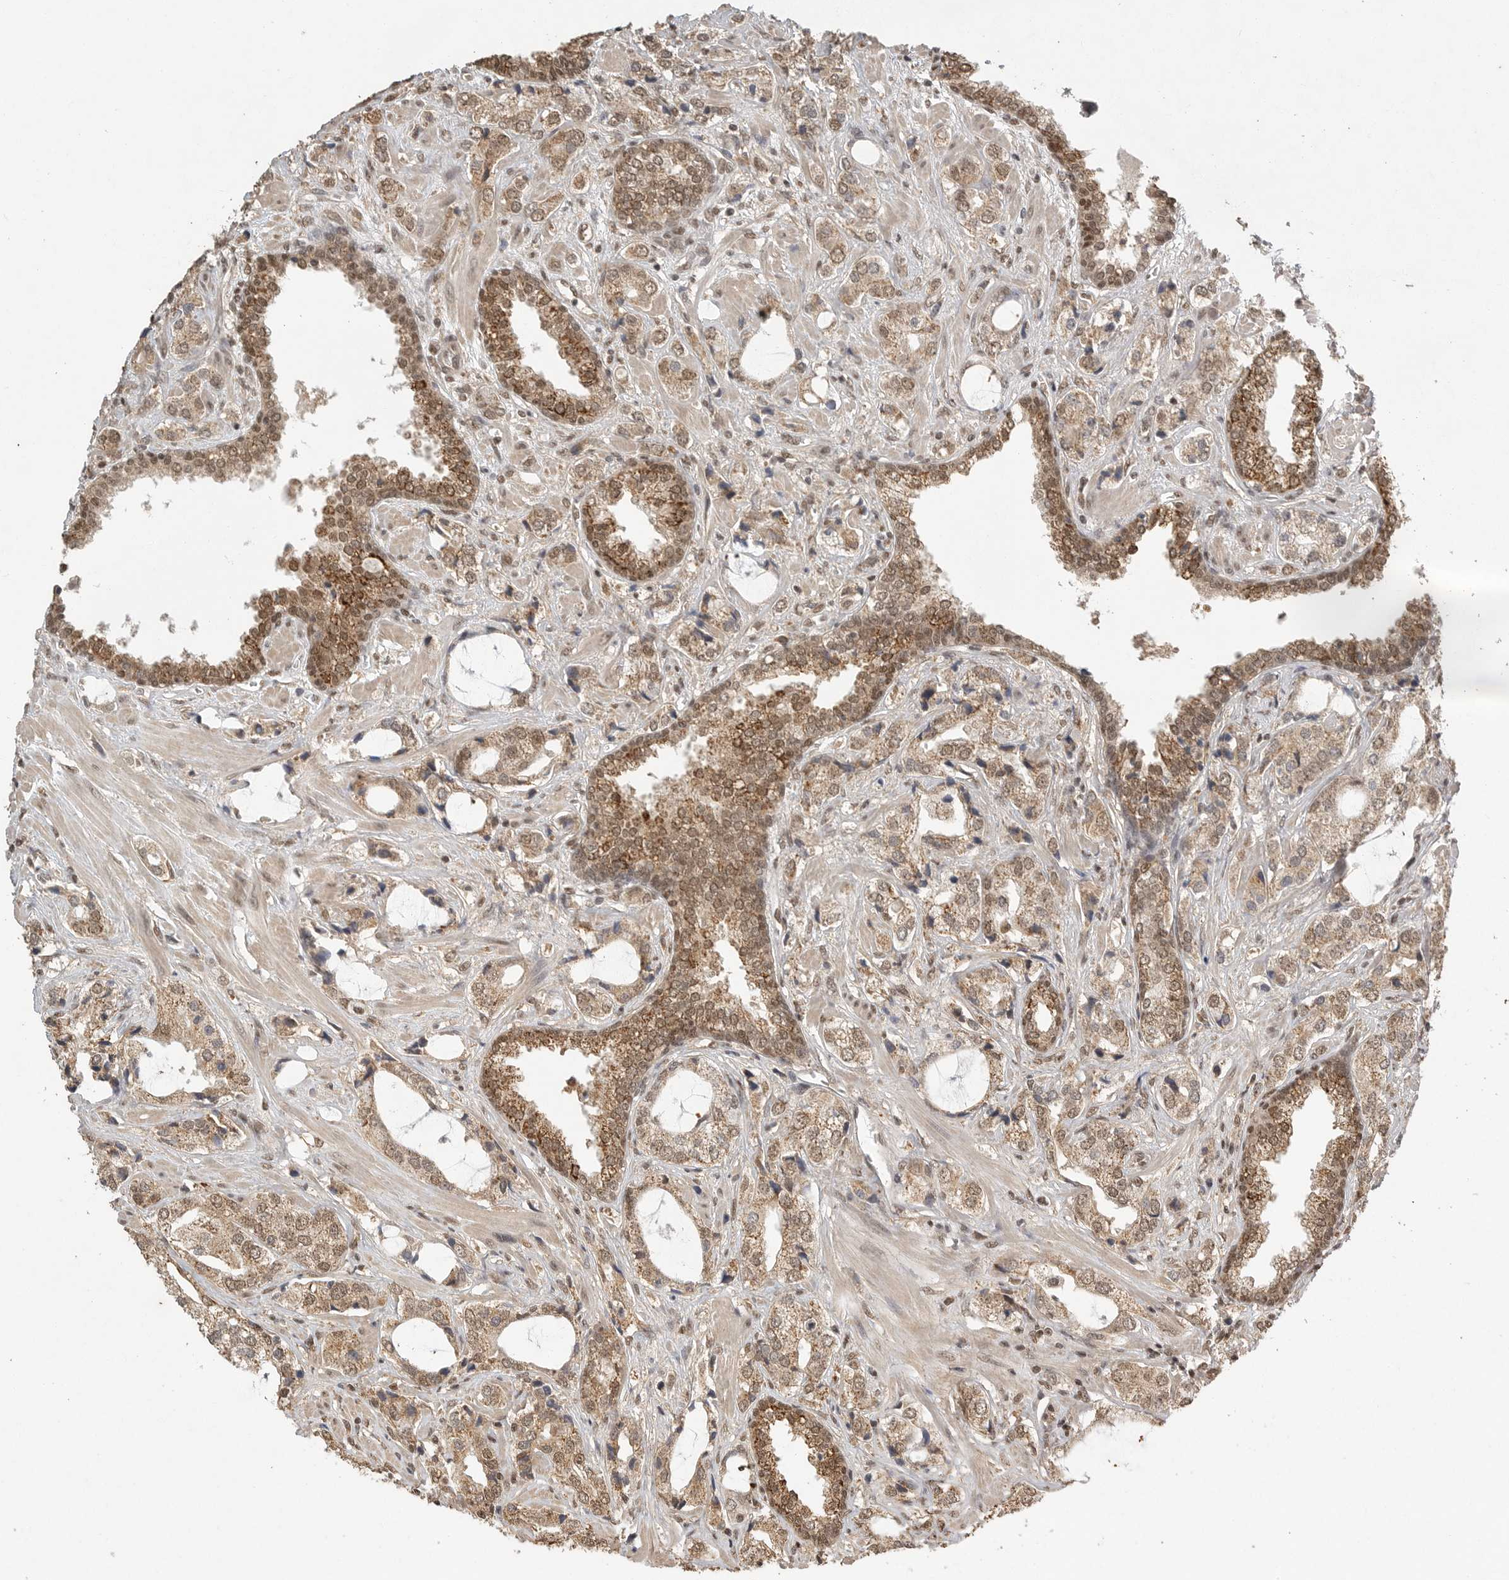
{"staining": {"intensity": "moderate", "quantity": ">75%", "location": "cytoplasmic/membranous,nuclear"}, "tissue": "prostate cancer", "cell_type": "Tumor cells", "image_type": "cancer", "snomed": [{"axis": "morphology", "description": "Adenocarcinoma, High grade"}, {"axis": "topography", "description": "Prostate"}], "caption": "Prostate adenocarcinoma (high-grade) stained with DAB (3,3'-diaminobenzidine) IHC exhibits medium levels of moderate cytoplasmic/membranous and nuclear staining in about >75% of tumor cells.", "gene": "DFFA", "patient": {"sex": "male", "age": 66}}